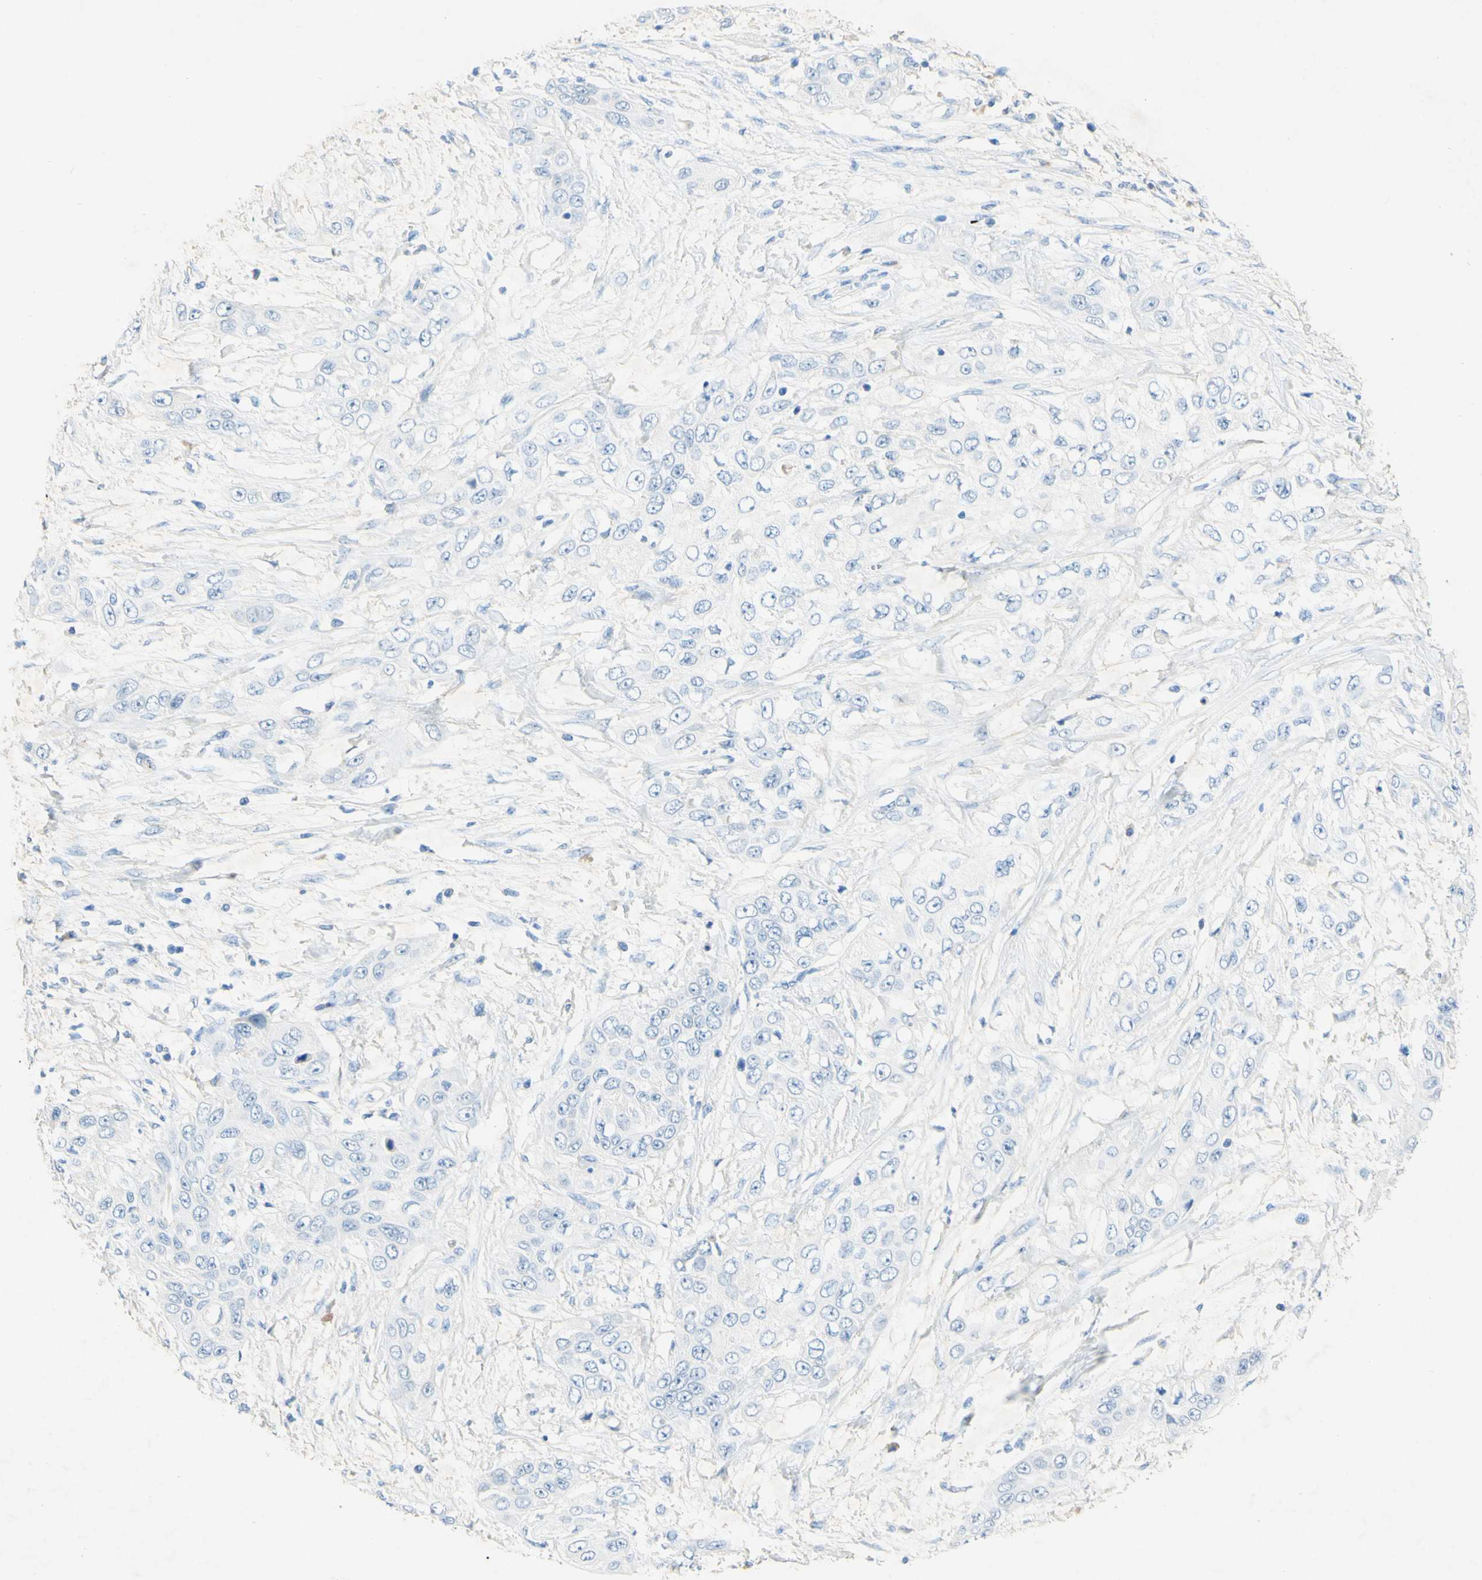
{"staining": {"intensity": "negative", "quantity": "none", "location": "none"}, "tissue": "pancreatic cancer", "cell_type": "Tumor cells", "image_type": "cancer", "snomed": [{"axis": "morphology", "description": "Adenocarcinoma, NOS"}, {"axis": "topography", "description": "Pancreas"}], "caption": "Immunohistochemistry (IHC) histopathology image of neoplastic tissue: pancreatic cancer stained with DAB reveals no significant protein staining in tumor cells.", "gene": "ACADL", "patient": {"sex": "female", "age": 70}}